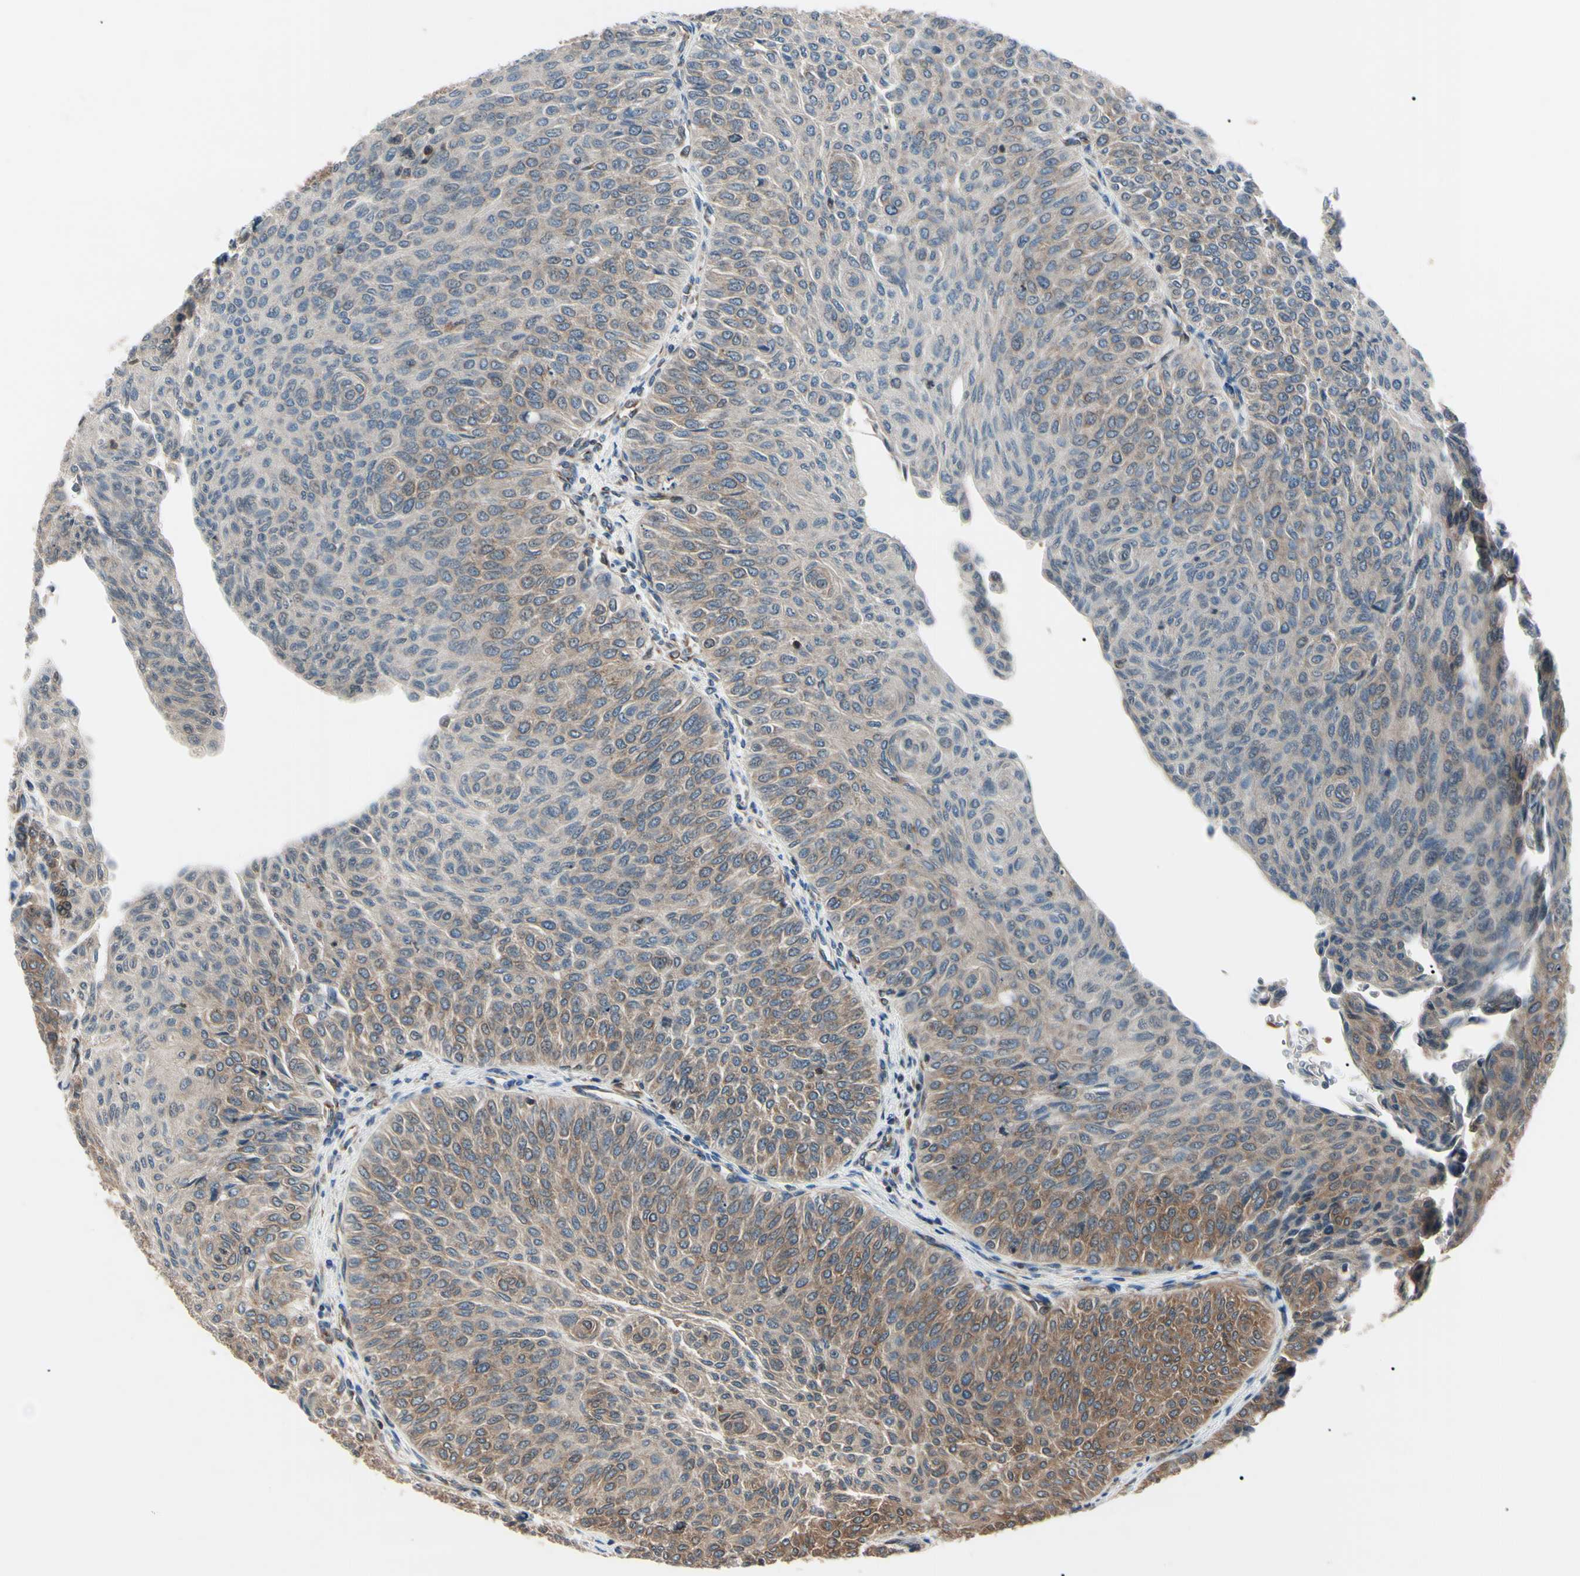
{"staining": {"intensity": "strong", "quantity": "25%-75%", "location": "cytoplasmic/membranous"}, "tissue": "urothelial cancer", "cell_type": "Tumor cells", "image_type": "cancer", "snomed": [{"axis": "morphology", "description": "Urothelial carcinoma, Low grade"}, {"axis": "topography", "description": "Urinary bladder"}], "caption": "The micrograph reveals staining of urothelial cancer, revealing strong cytoplasmic/membranous protein staining (brown color) within tumor cells. (DAB IHC, brown staining for protein, blue staining for nuclei).", "gene": "MAPRE1", "patient": {"sex": "male", "age": 78}}